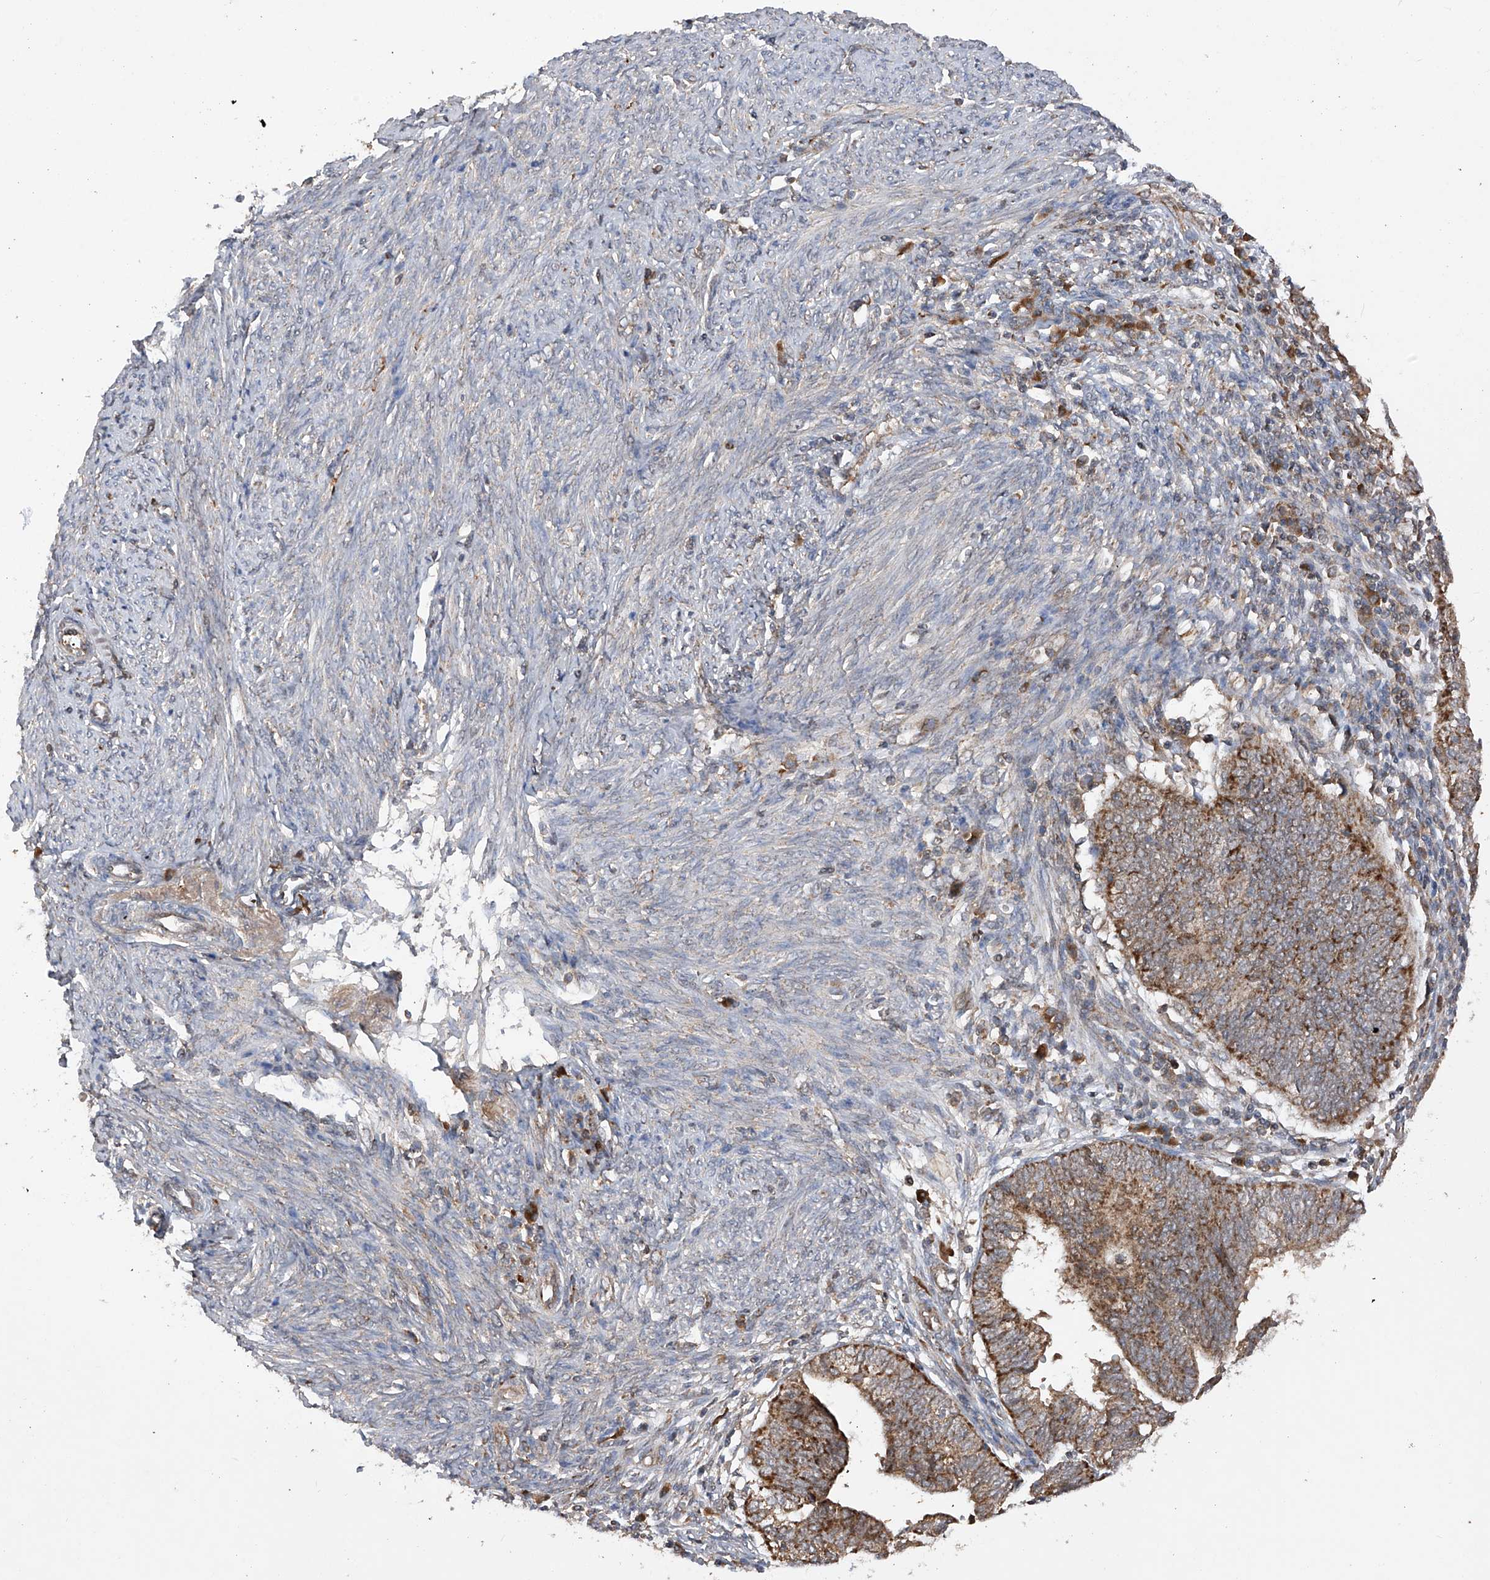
{"staining": {"intensity": "moderate", "quantity": ">75%", "location": "cytoplasmic/membranous"}, "tissue": "endometrial cancer", "cell_type": "Tumor cells", "image_type": "cancer", "snomed": [{"axis": "morphology", "description": "Adenocarcinoma, NOS"}, {"axis": "topography", "description": "Uterus"}], "caption": "A brown stain highlights moderate cytoplasmic/membranous expression of a protein in human endometrial adenocarcinoma tumor cells.", "gene": "SDHAF4", "patient": {"sex": "female", "age": 77}}